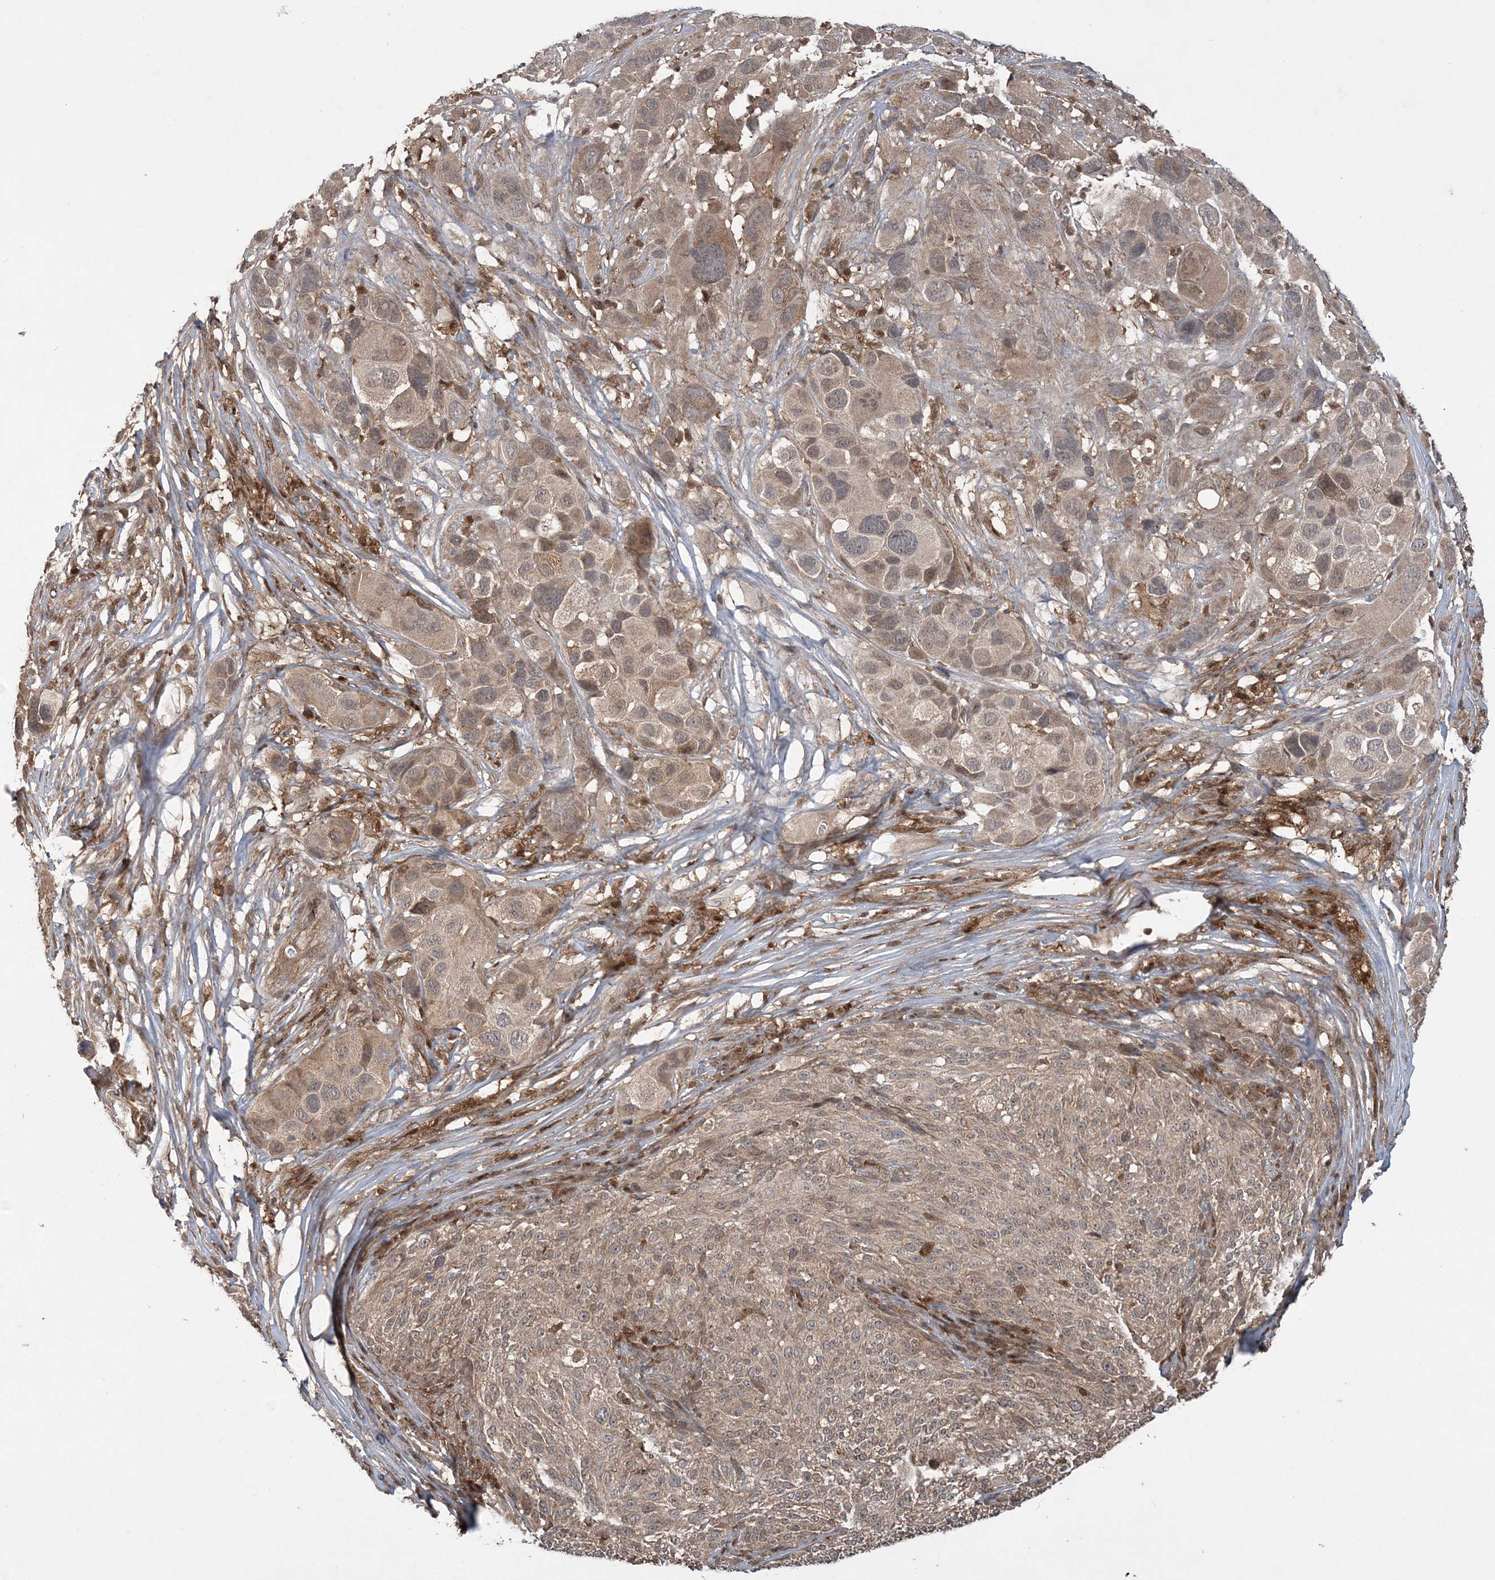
{"staining": {"intensity": "weak", "quantity": ">75%", "location": "cytoplasmic/membranous,nuclear"}, "tissue": "melanoma", "cell_type": "Tumor cells", "image_type": "cancer", "snomed": [{"axis": "morphology", "description": "Malignant melanoma, NOS"}, {"axis": "topography", "description": "Skin of trunk"}], "caption": "An immunohistochemistry (IHC) photomicrograph of tumor tissue is shown. Protein staining in brown labels weak cytoplasmic/membranous and nuclear positivity in malignant melanoma within tumor cells.", "gene": "LACC1", "patient": {"sex": "male", "age": 71}}